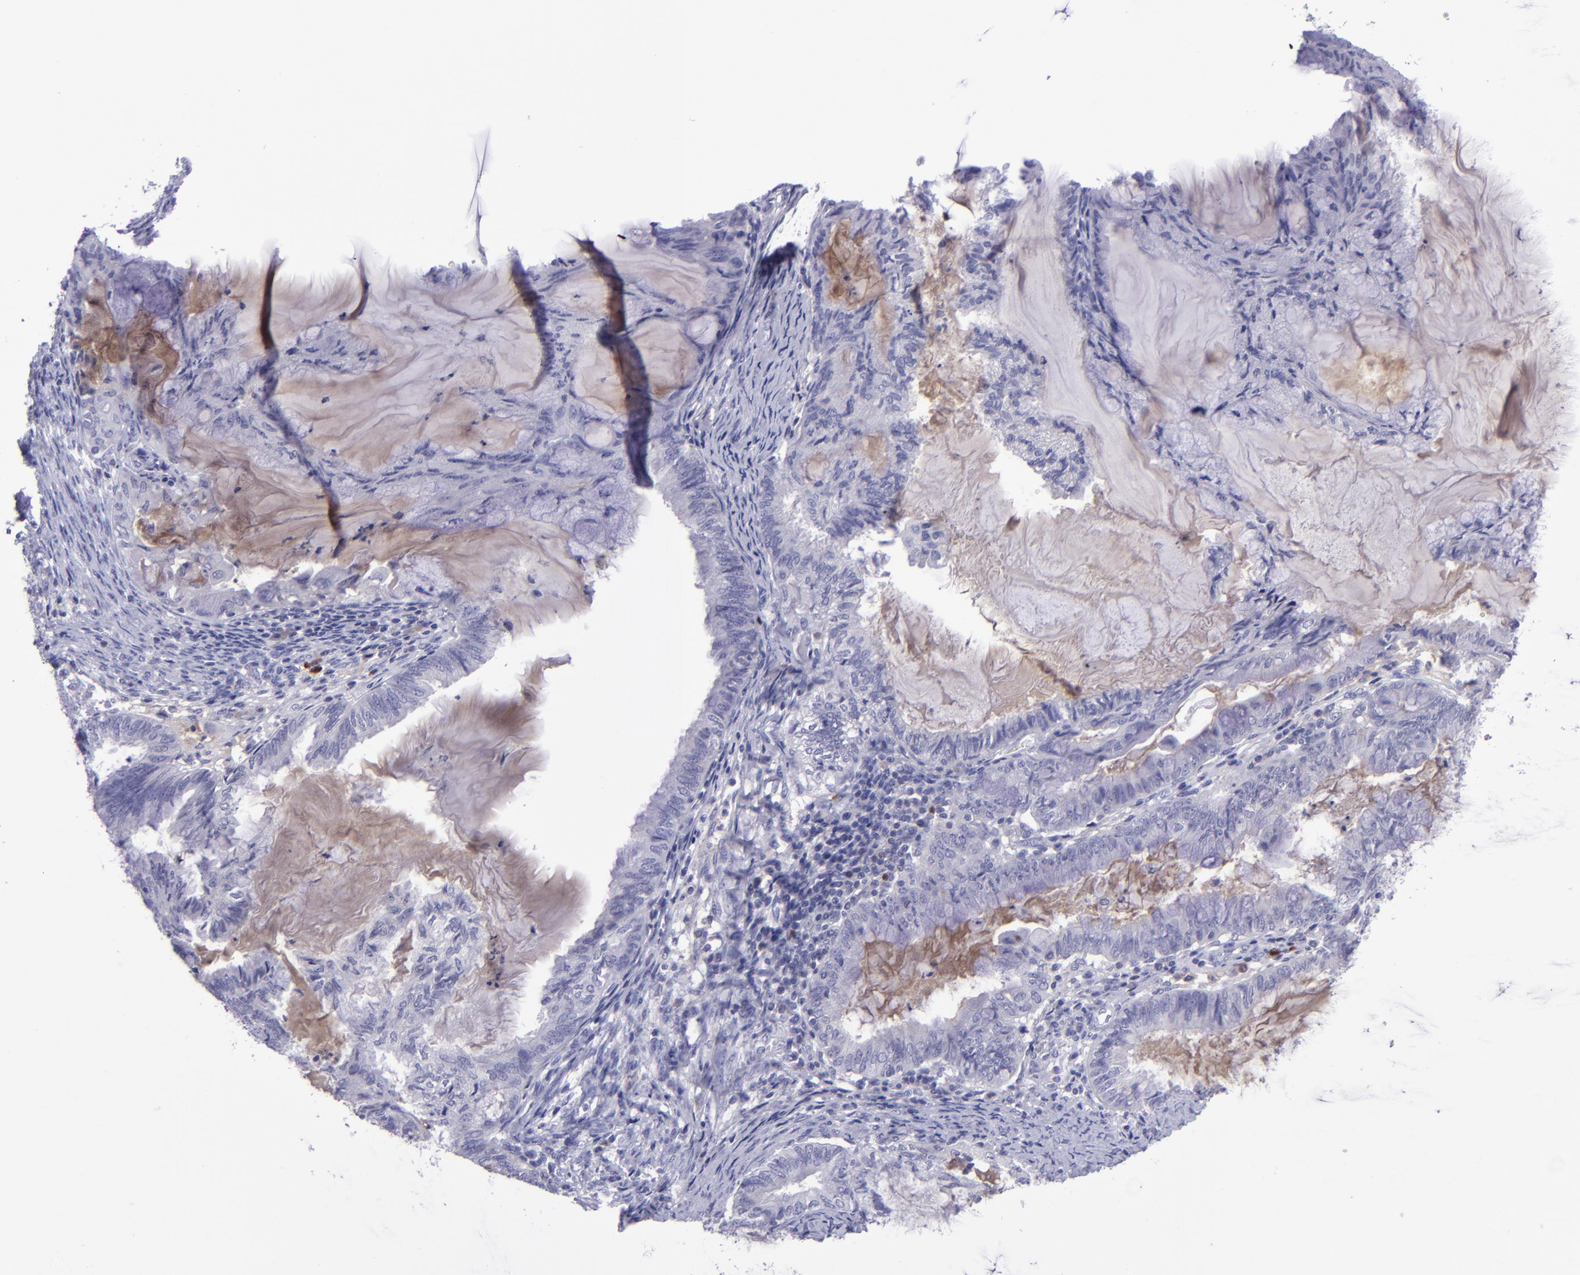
{"staining": {"intensity": "negative", "quantity": "none", "location": "none"}, "tissue": "endometrial cancer", "cell_type": "Tumor cells", "image_type": "cancer", "snomed": [{"axis": "morphology", "description": "Adenocarcinoma, NOS"}, {"axis": "topography", "description": "Endometrium"}], "caption": "A high-resolution photomicrograph shows IHC staining of adenocarcinoma (endometrial), which exhibits no significant expression in tumor cells.", "gene": "POU2F2", "patient": {"sex": "female", "age": 86}}